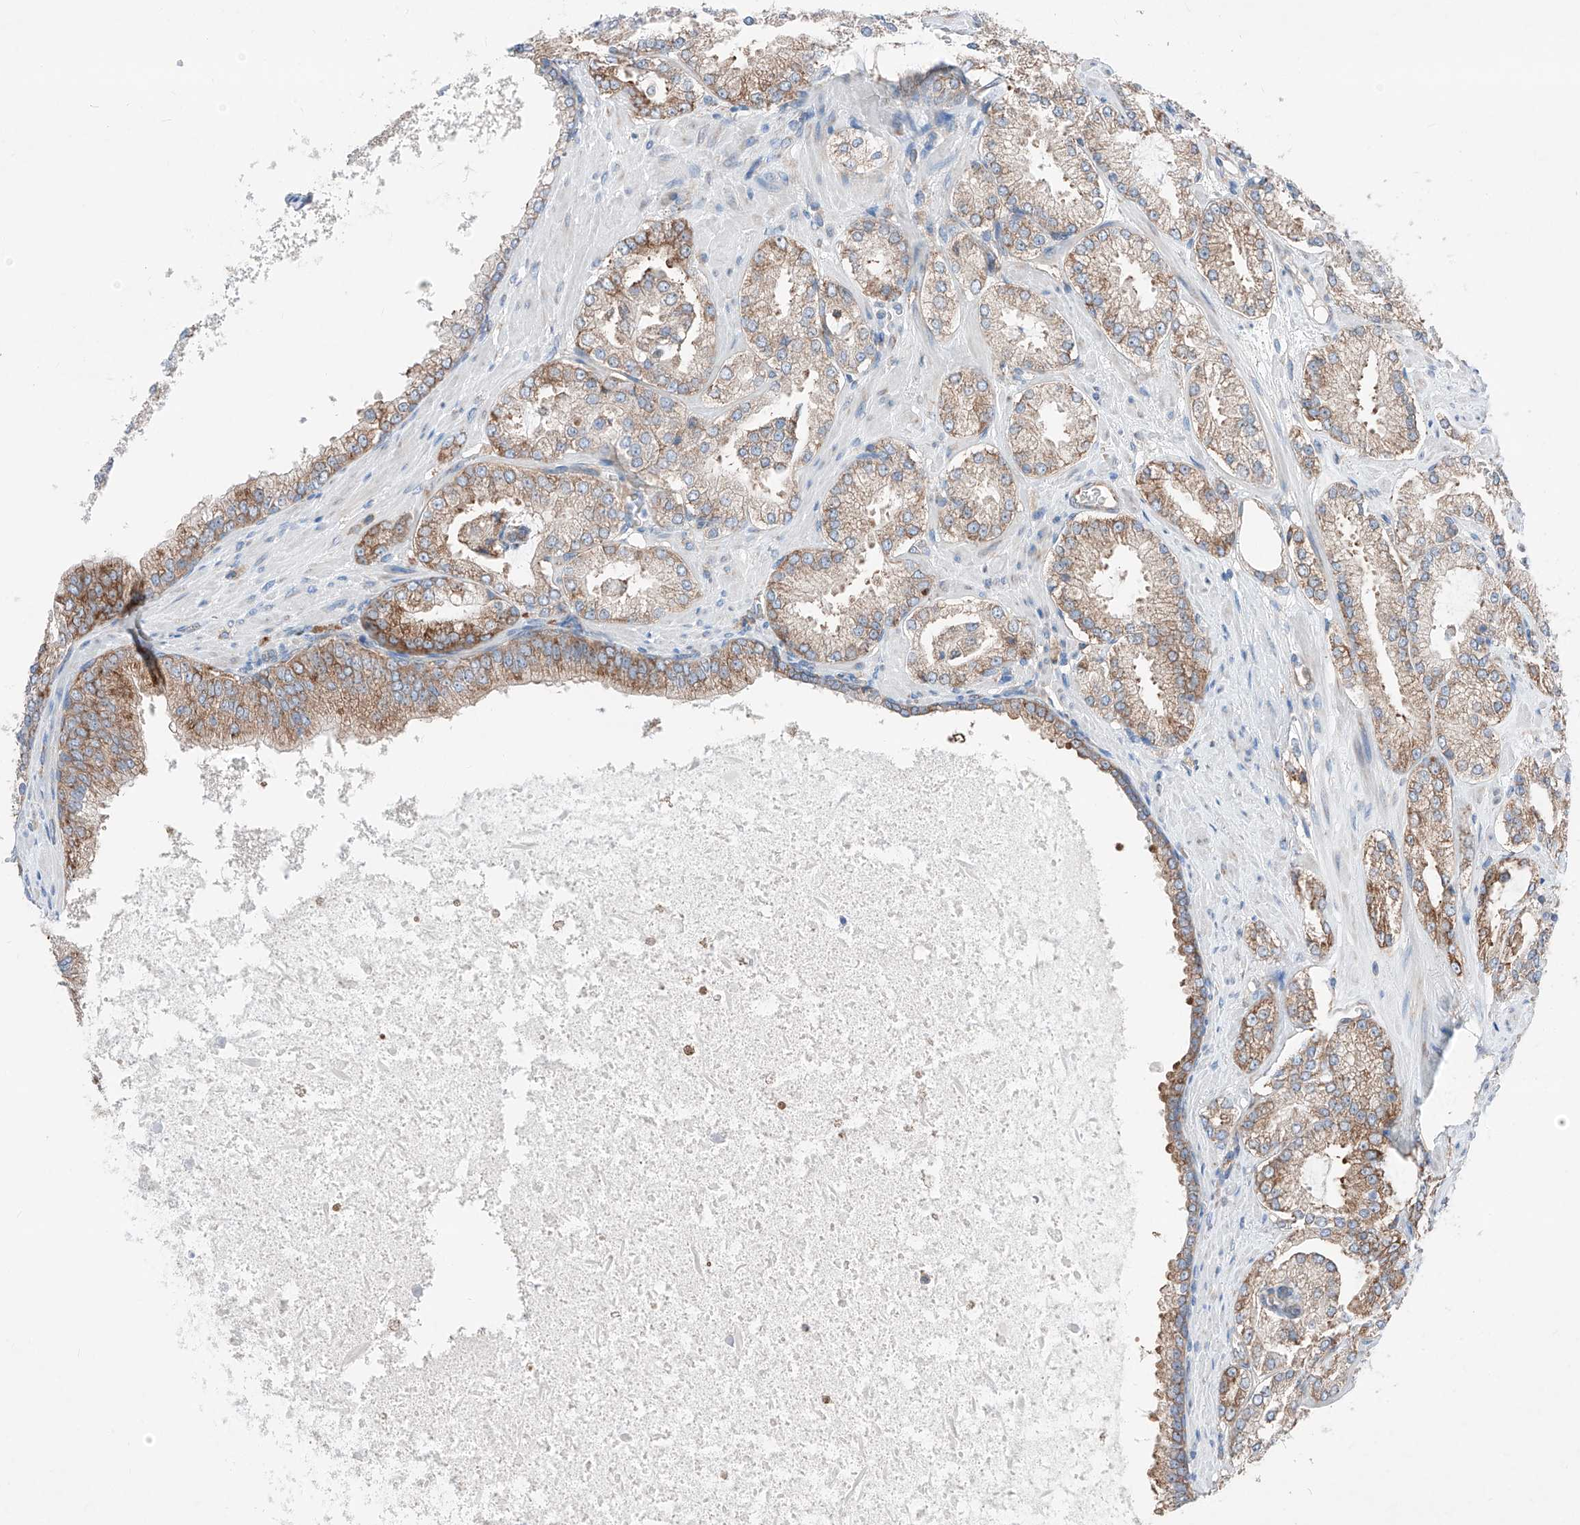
{"staining": {"intensity": "moderate", "quantity": ">75%", "location": "cytoplasmic/membranous"}, "tissue": "prostate cancer", "cell_type": "Tumor cells", "image_type": "cancer", "snomed": [{"axis": "morphology", "description": "Adenocarcinoma, High grade"}, {"axis": "topography", "description": "Prostate"}], "caption": "Immunohistochemical staining of prostate adenocarcinoma (high-grade) shows medium levels of moderate cytoplasmic/membranous expression in approximately >75% of tumor cells.", "gene": "CRELD1", "patient": {"sex": "male", "age": 73}}